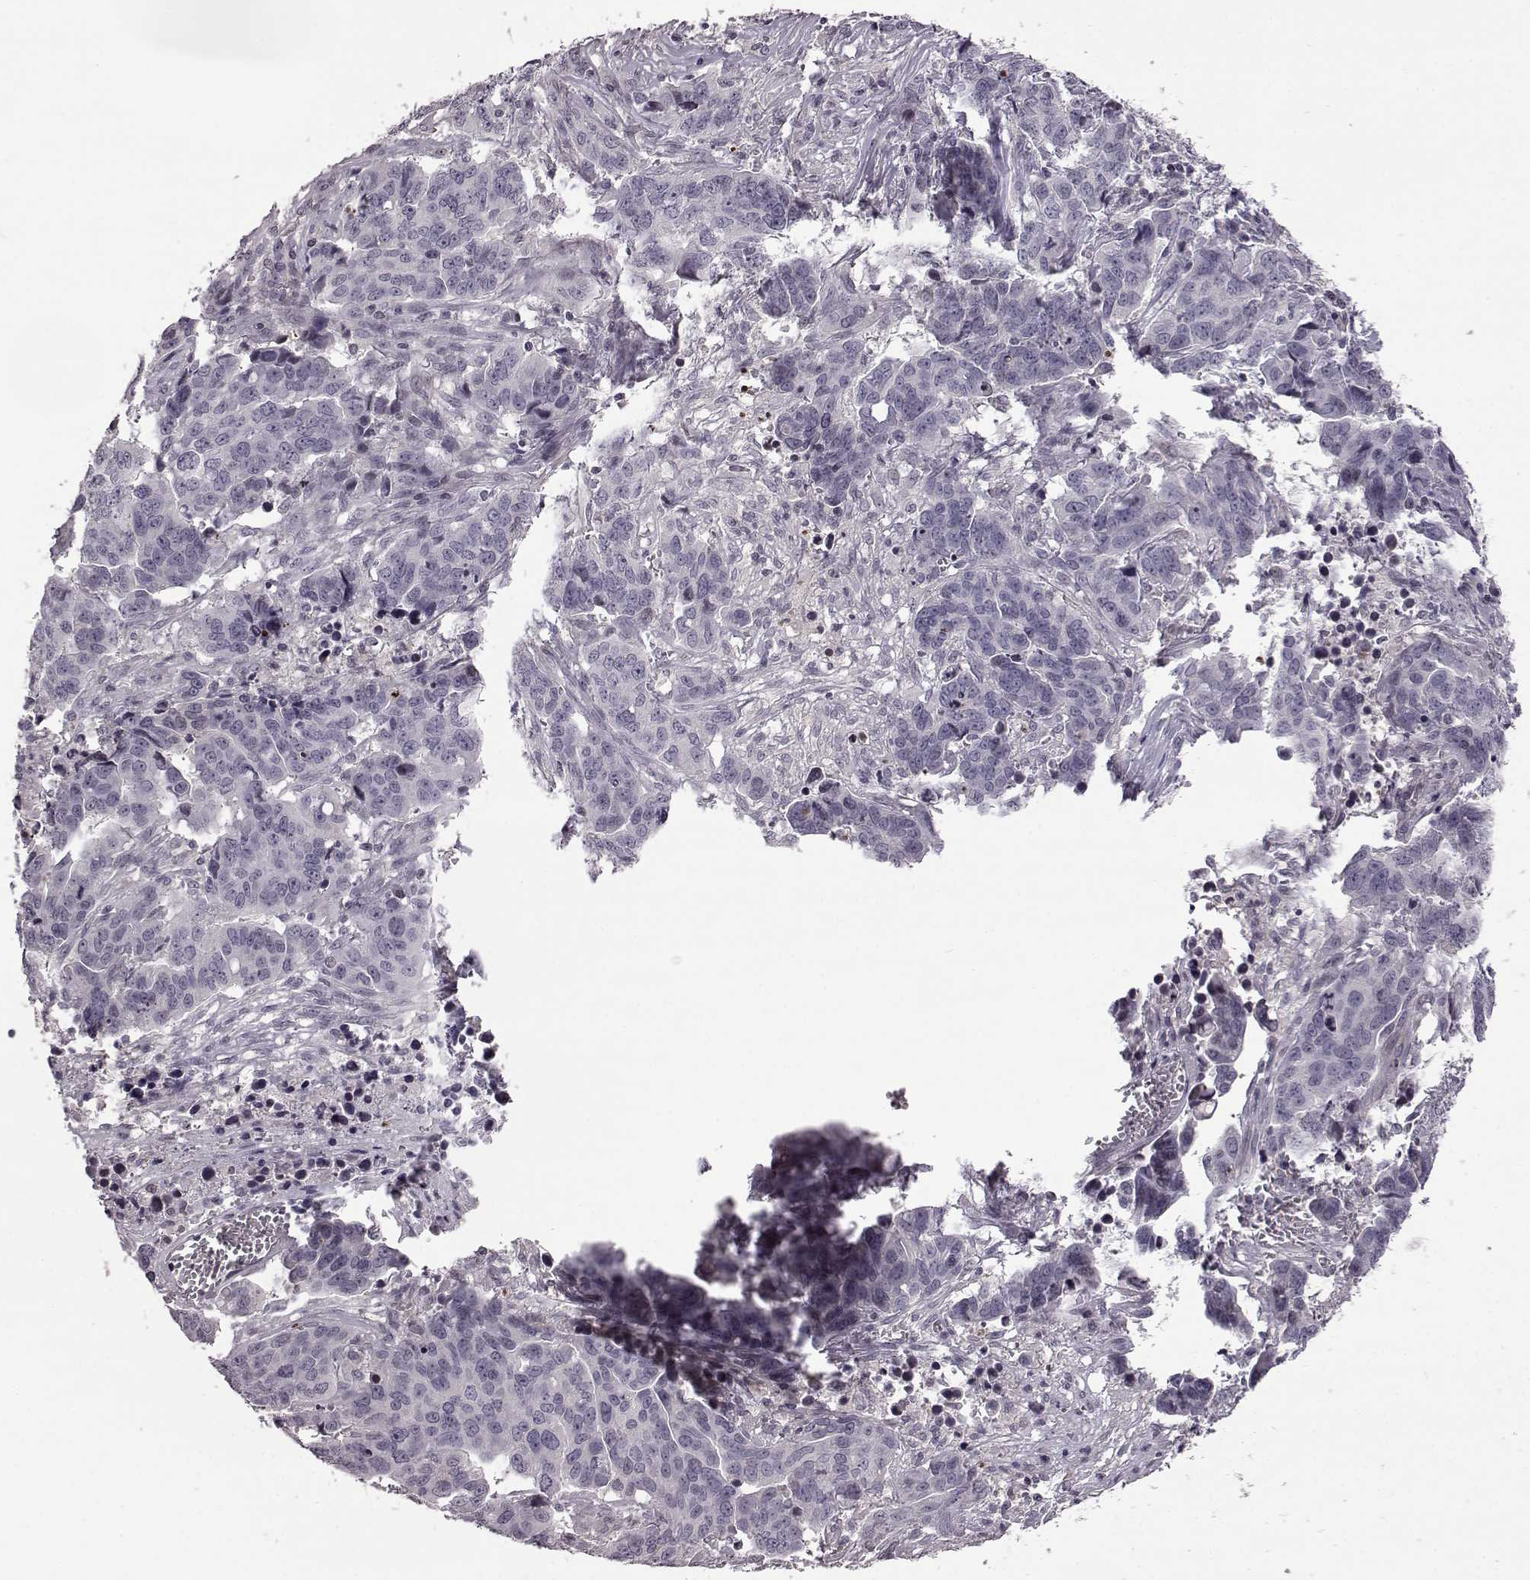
{"staining": {"intensity": "negative", "quantity": "none", "location": "none"}, "tissue": "ovarian cancer", "cell_type": "Tumor cells", "image_type": "cancer", "snomed": [{"axis": "morphology", "description": "Carcinoma, endometroid"}, {"axis": "topography", "description": "Ovary"}], "caption": "Immunohistochemical staining of ovarian cancer demonstrates no significant staining in tumor cells. The staining is performed using DAB (3,3'-diaminobenzidine) brown chromogen with nuclei counter-stained in using hematoxylin.", "gene": "GAL", "patient": {"sex": "female", "age": 78}}